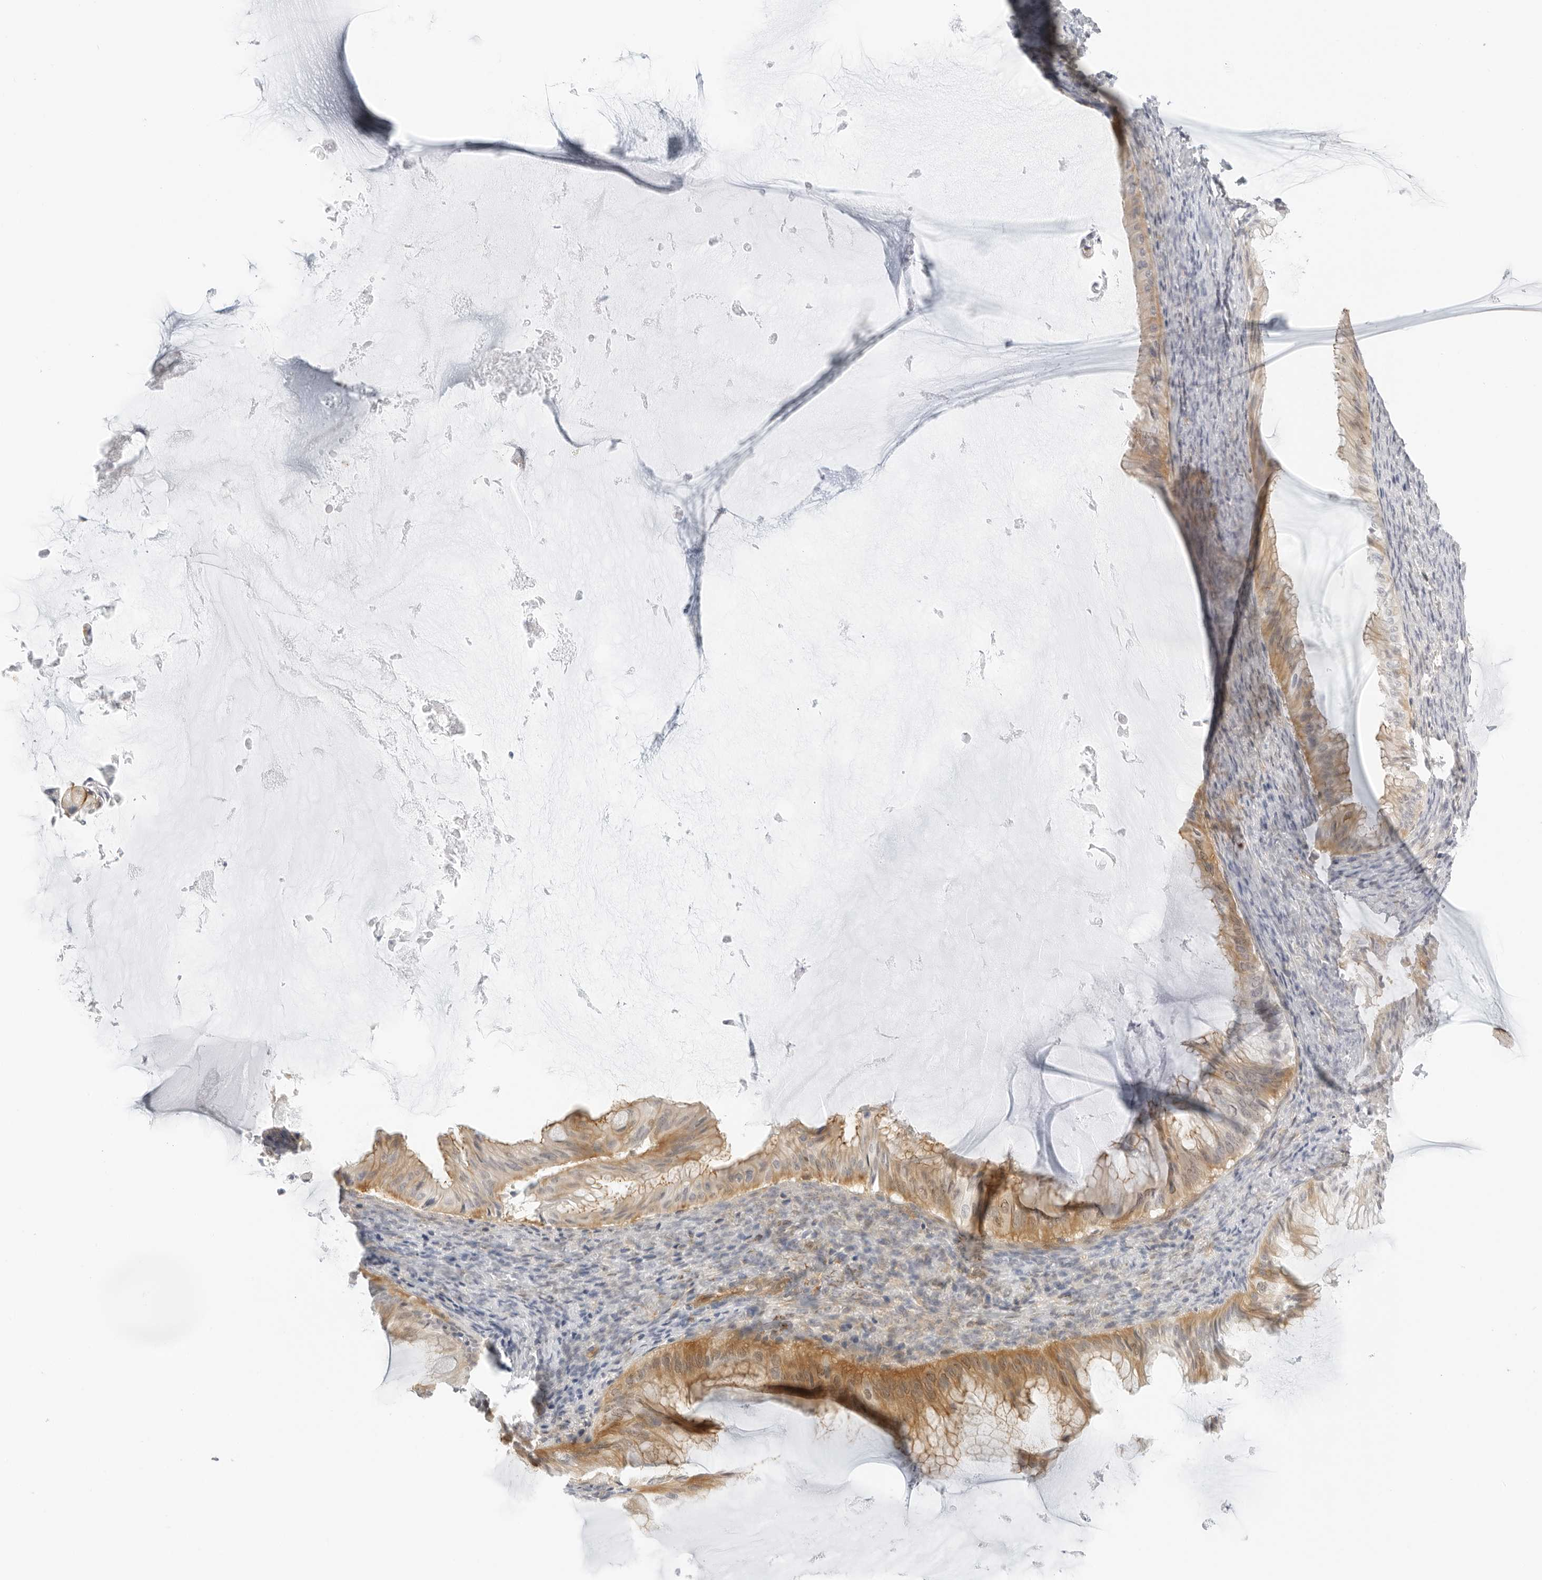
{"staining": {"intensity": "moderate", "quantity": "25%-75%", "location": "cytoplasmic/membranous"}, "tissue": "ovarian cancer", "cell_type": "Tumor cells", "image_type": "cancer", "snomed": [{"axis": "morphology", "description": "Cystadenocarcinoma, mucinous, NOS"}, {"axis": "topography", "description": "Ovary"}], "caption": "Ovarian cancer stained for a protein (brown) reveals moderate cytoplasmic/membranous positive expression in about 25%-75% of tumor cells.", "gene": "OSCP1", "patient": {"sex": "female", "age": 61}}